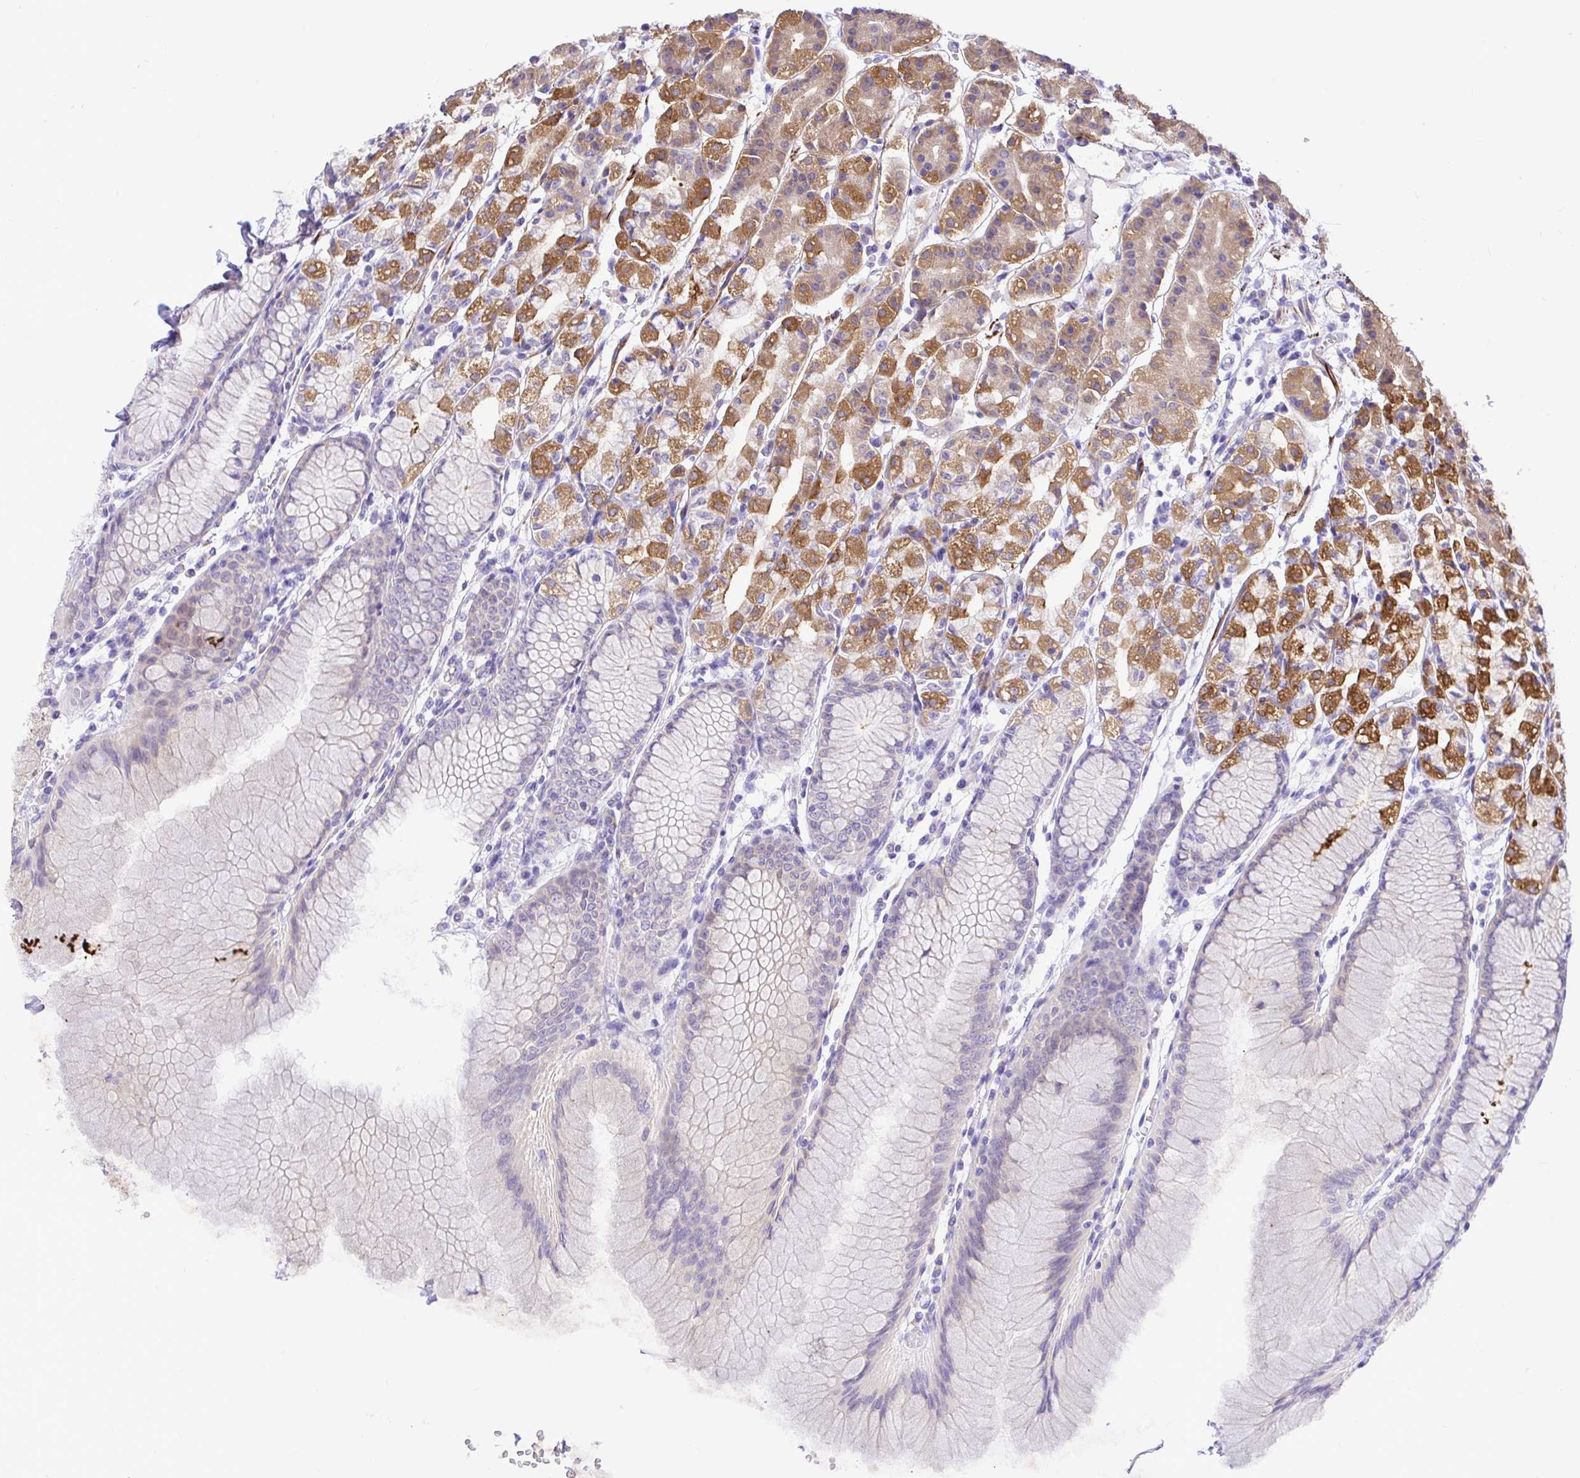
{"staining": {"intensity": "moderate", "quantity": "25%-75%", "location": "cytoplasmic/membranous"}, "tissue": "stomach", "cell_type": "Glandular cells", "image_type": "normal", "snomed": [{"axis": "morphology", "description": "Normal tissue, NOS"}, {"axis": "topography", "description": "Stomach"}], "caption": "Brown immunohistochemical staining in benign human stomach shows moderate cytoplasmic/membranous positivity in approximately 25%-75% of glandular cells.", "gene": "BACE2", "patient": {"sex": "female", "age": 57}}